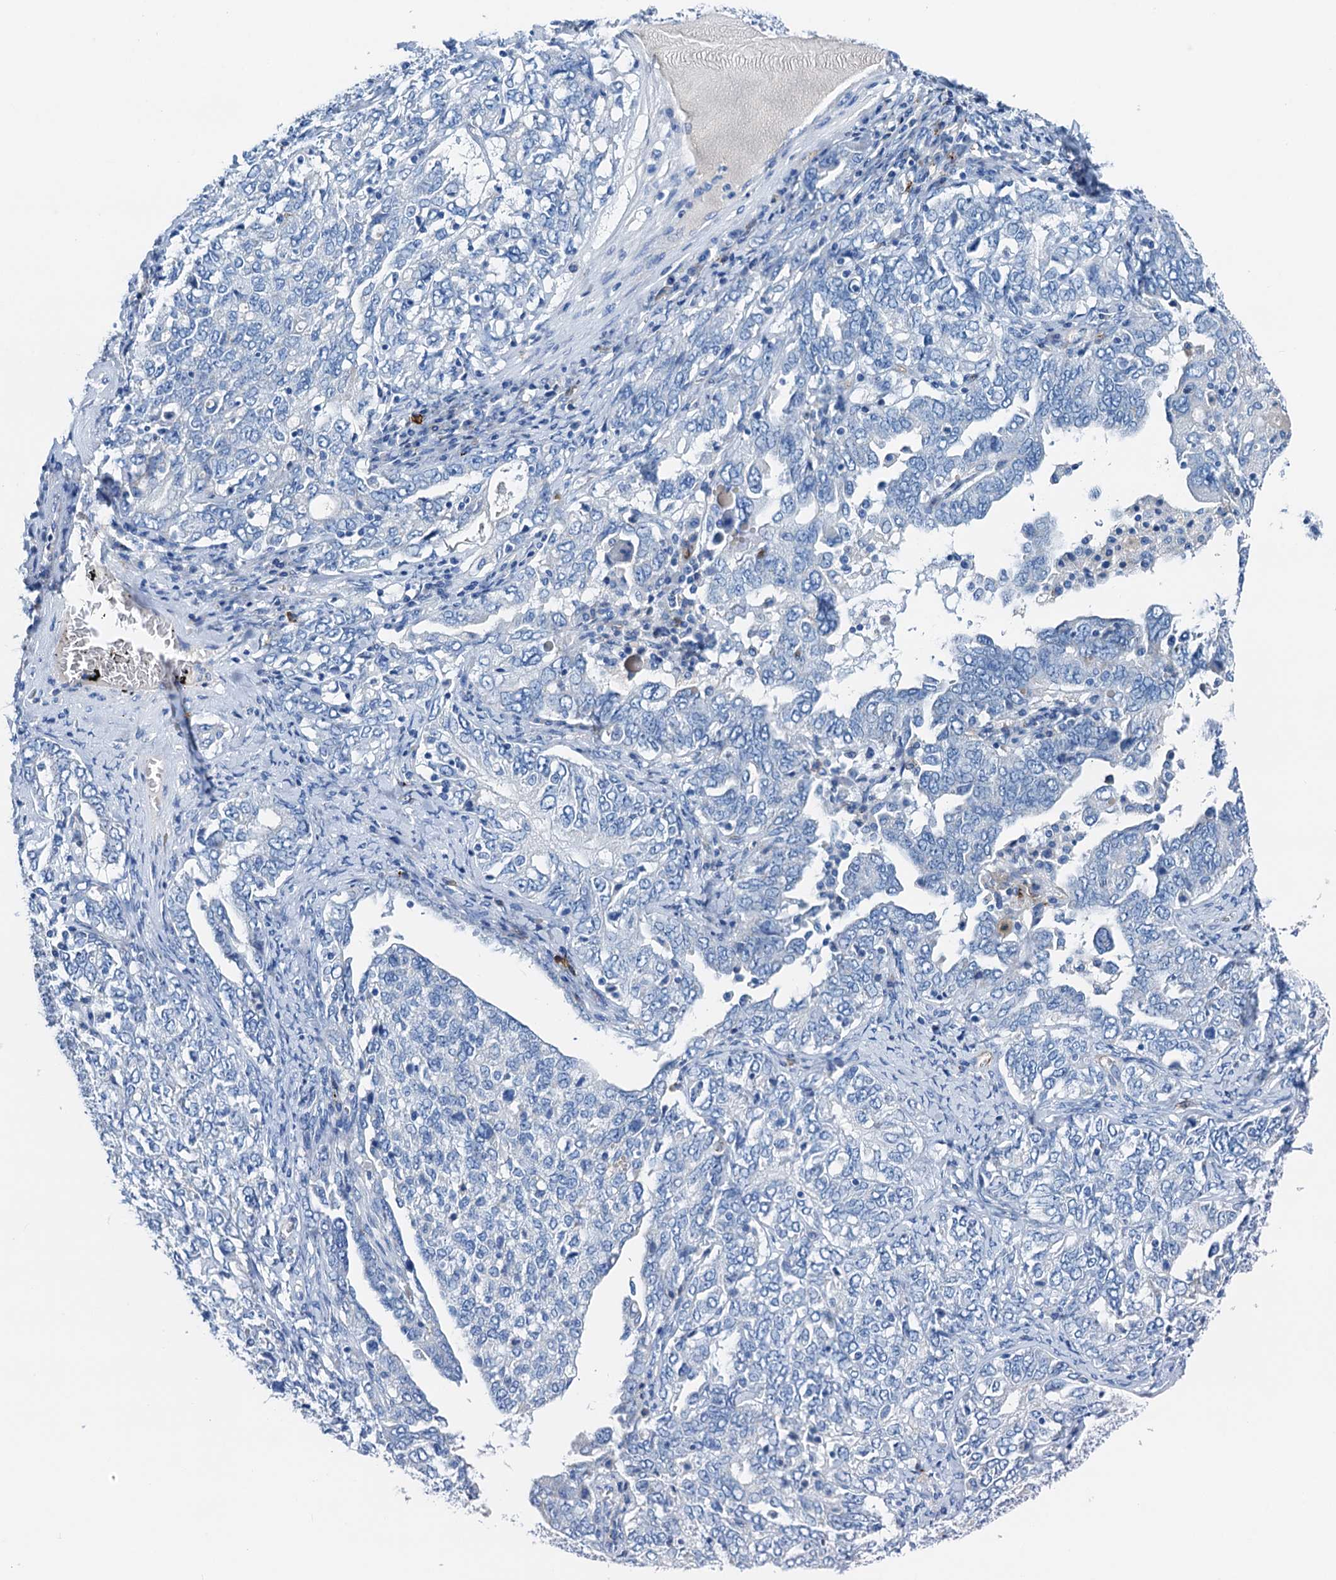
{"staining": {"intensity": "negative", "quantity": "none", "location": "none"}, "tissue": "ovarian cancer", "cell_type": "Tumor cells", "image_type": "cancer", "snomed": [{"axis": "morphology", "description": "Carcinoma, endometroid"}, {"axis": "topography", "description": "Ovary"}], "caption": "Immunohistochemistry histopathology image of neoplastic tissue: ovarian endometroid carcinoma stained with DAB shows no significant protein positivity in tumor cells. (Immunohistochemistry (ihc), brightfield microscopy, high magnification).", "gene": "C1QTNF4", "patient": {"sex": "female", "age": 62}}